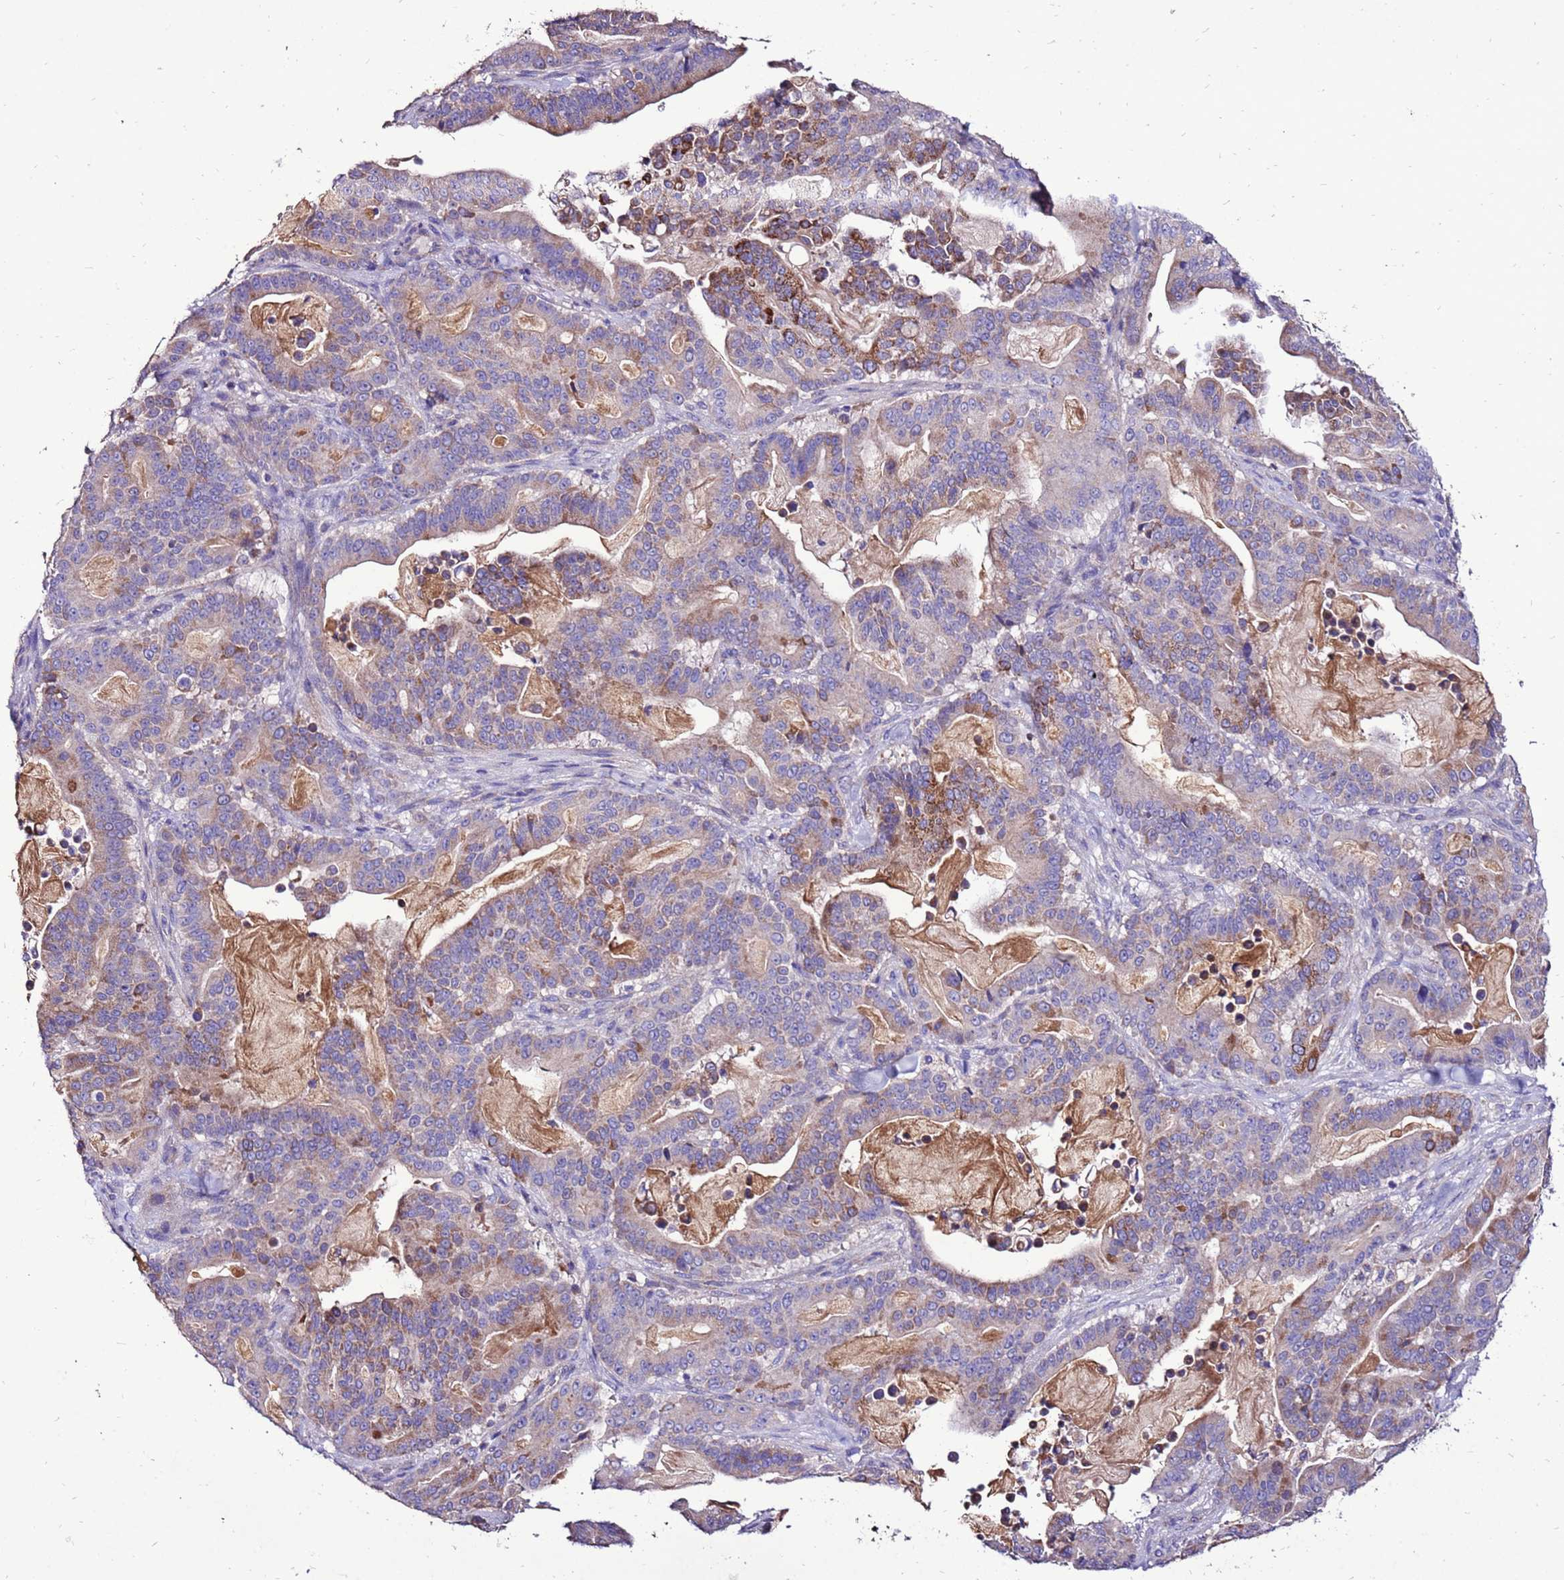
{"staining": {"intensity": "moderate", "quantity": "25%-75%", "location": "cytoplasmic/membranous"}, "tissue": "pancreatic cancer", "cell_type": "Tumor cells", "image_type": "cancer", "snomed": [{"axis": "morphology", "description": "Adenocarcinoma, NOS"}, {"axis": "topography", "description": "Pancreas"}], "caption": "This histopathology image exhibits immunohistochemistry staining of adenocarcinoma (pancreatic), with medium moderate cytoplasmic/membranous expression in about 25%-75% of tumor cells.", "gene": "TMEM106C", "patient": {"sex": "male", "age": 63}}